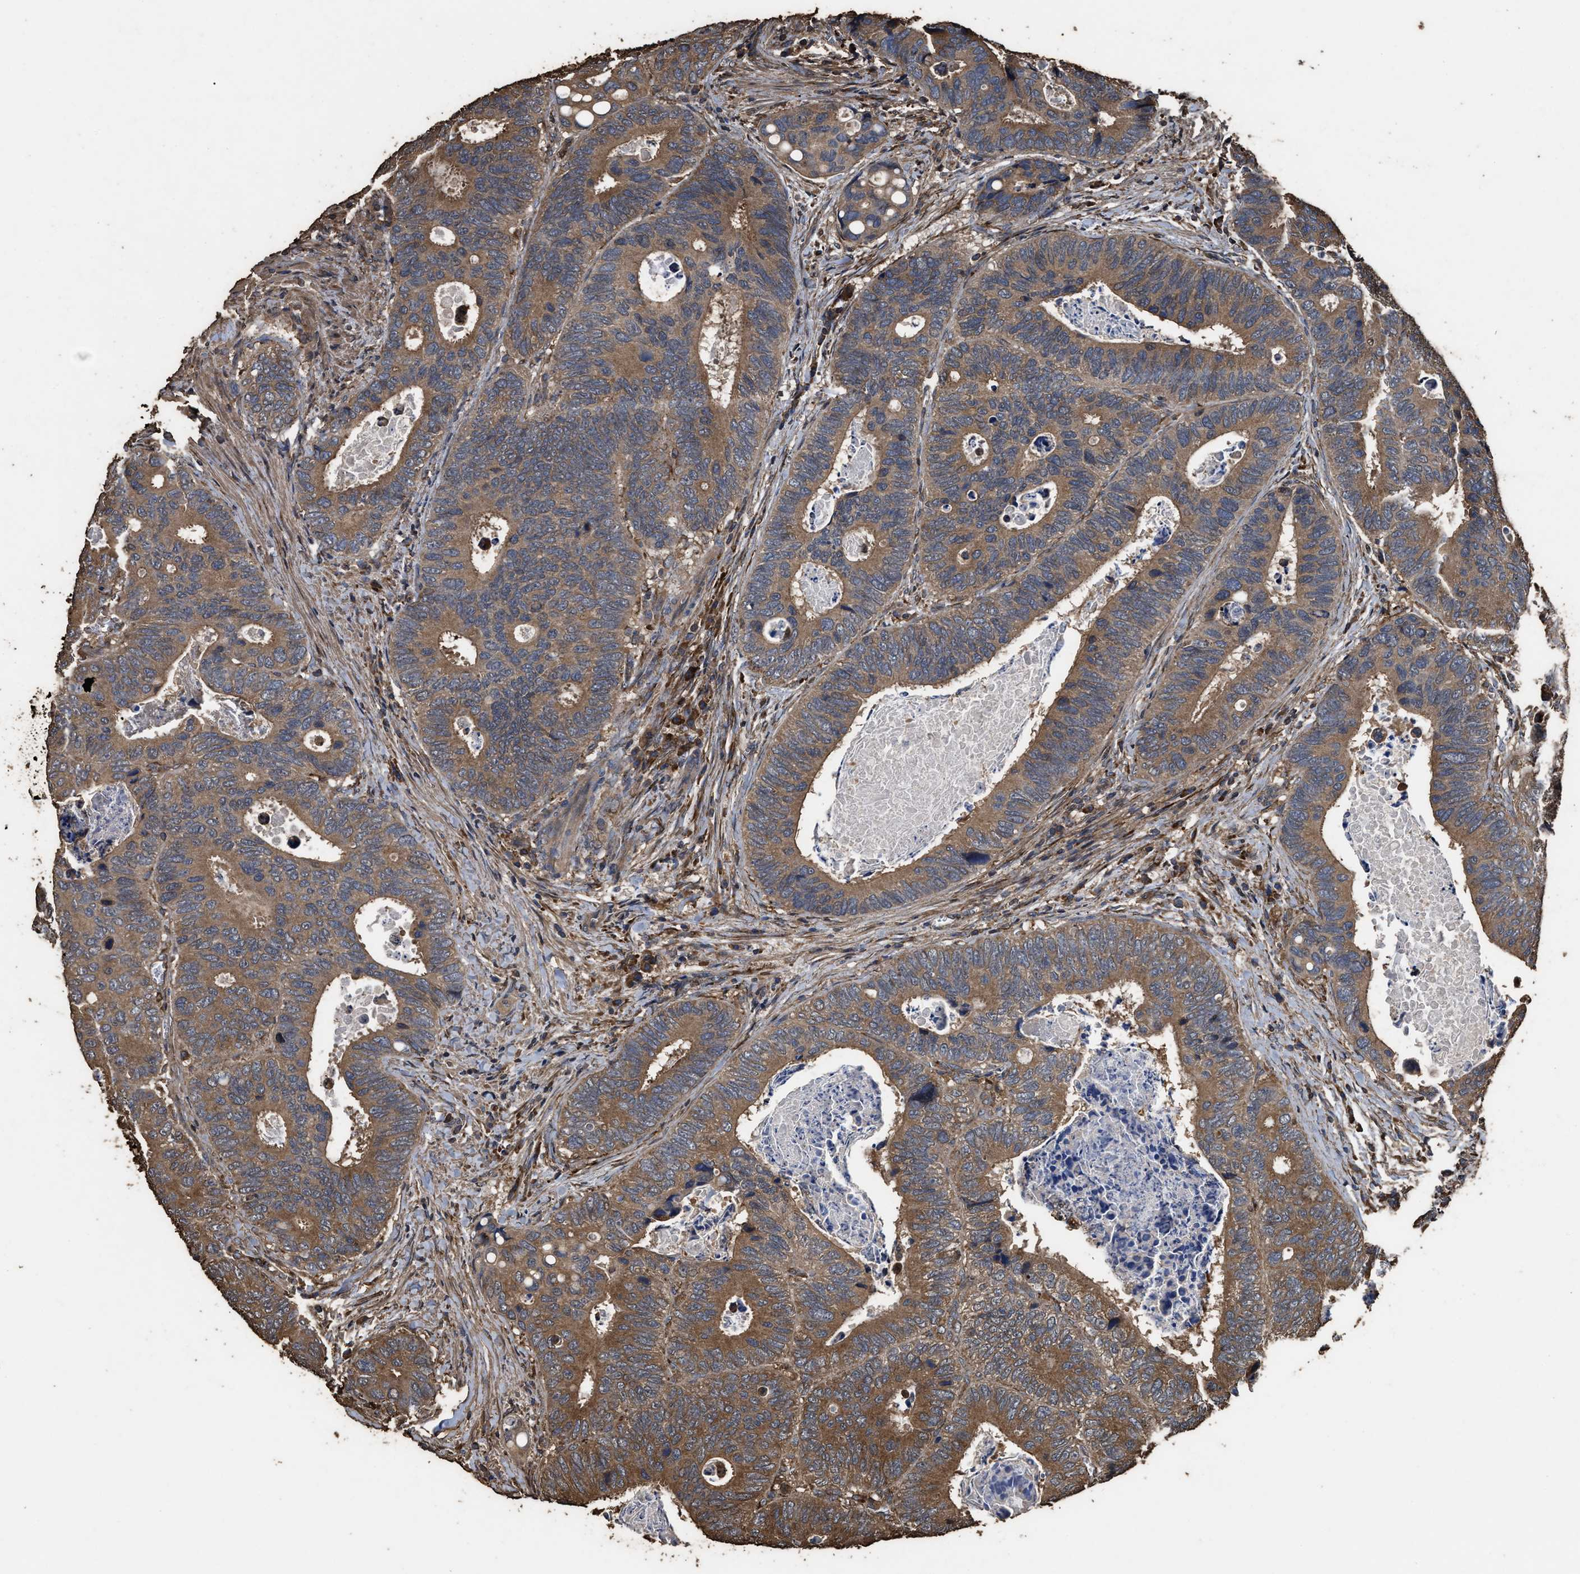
{"staining": {"intensity": "strong", "quantity": ">75%", "location": "cytoplasmic/membranous"}, "tissue": "colorectal cancer", "cell_type": "Tumor cells", "image_type": "cancer", "snomed": [{"axis": "morphology", "description": "Inflammation, NOS"}, {"axis": "morphology", "description": "Adenocarcinoma, NOS"}, {"axis": "topography", "description": "Colon"}], "caption": "Immunohistochemical staining of adenocarcinoma (colorectal) shows high levels of strong cytoplasmic/membranous staining in approximately >75% of tumor cells. The staining was performed using DAB, with brown indicating positive protein expression. Nuclei are stained blue with hematoxylin.", "gene": "ZMYND19", "patient": {"sex": "male", "age": 72}}